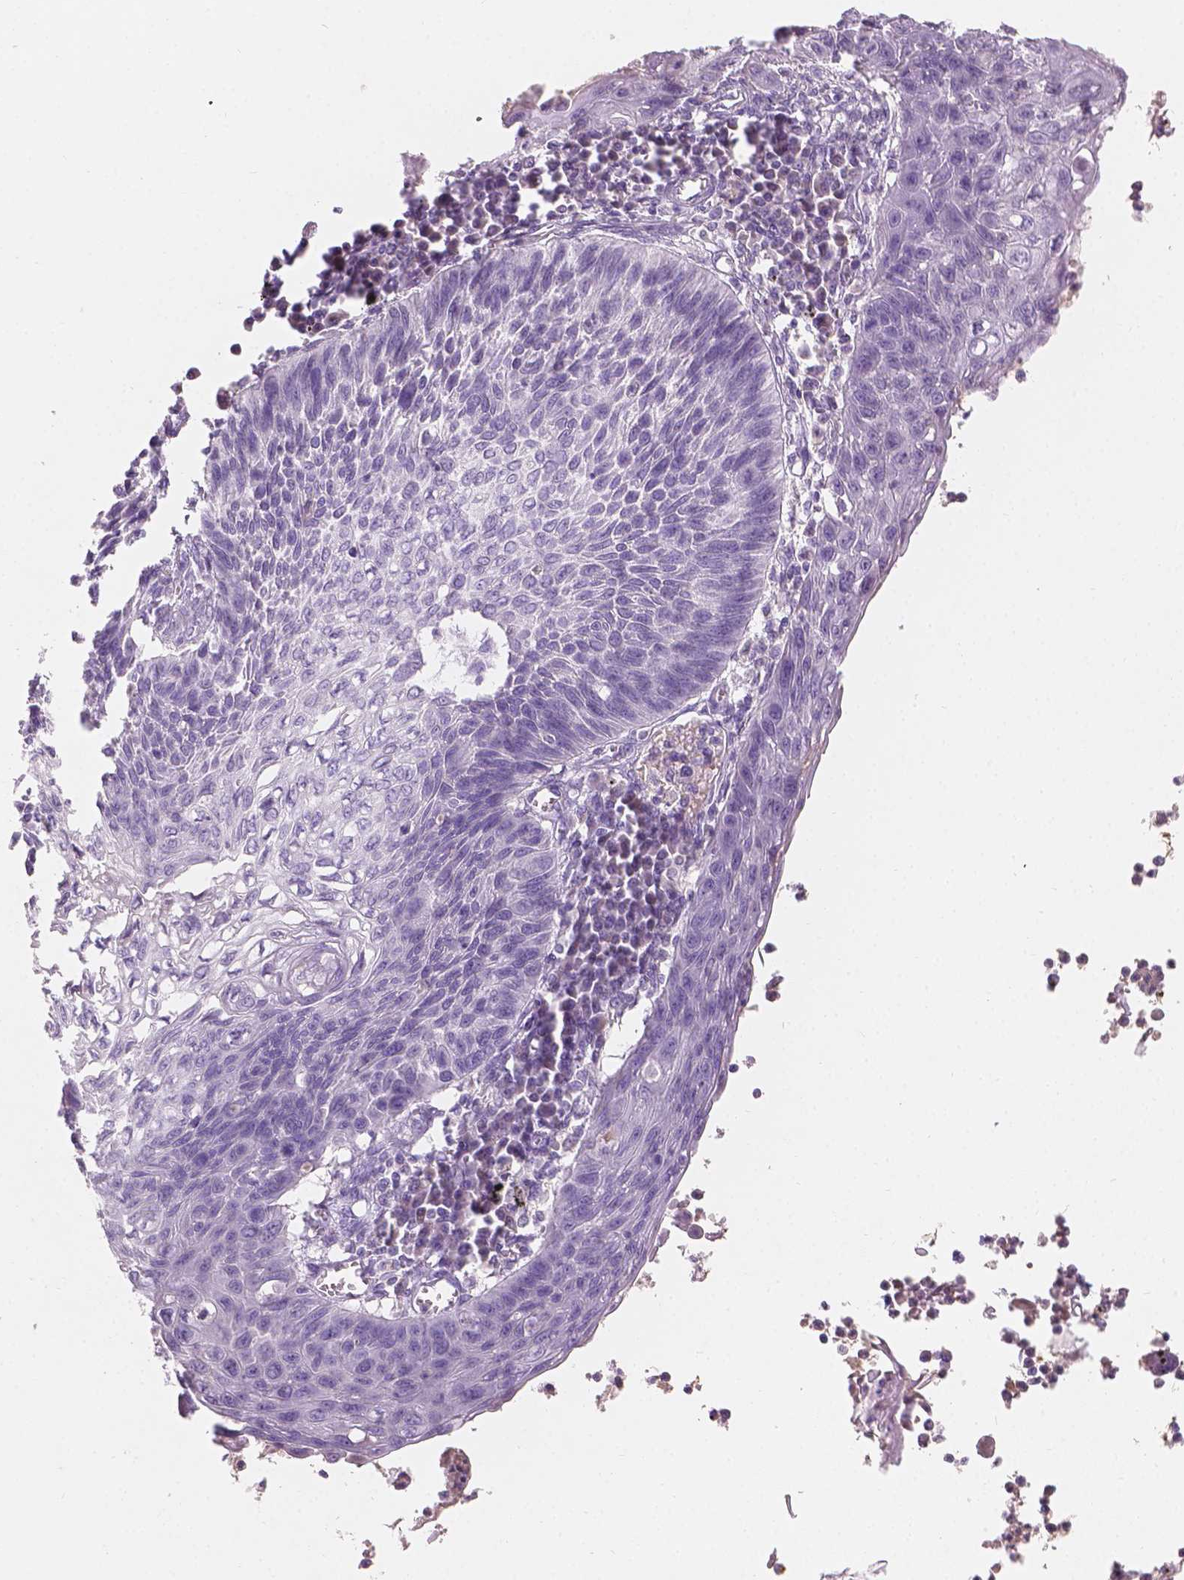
{"staining": {"intensity": "negative", "quantity": "none", "location": "none"}, "tissue": "lung cancer", "cell_type": "Tumor cells", "image_type": "cancer", "snomed": [{"axis": "morphology", "description": "Squamous cell carcinoma, NOS"}, {"axis": "topography", "description": "Lung"}], "caption": "This micrograph is of lung cancer stained with IHC to label a protein in brown with the nuclei are counter-stained blue. There is no expression in tumor cells.", "gene": "DCAF4L1", "patient": {"sex": "male", "age": 78}}